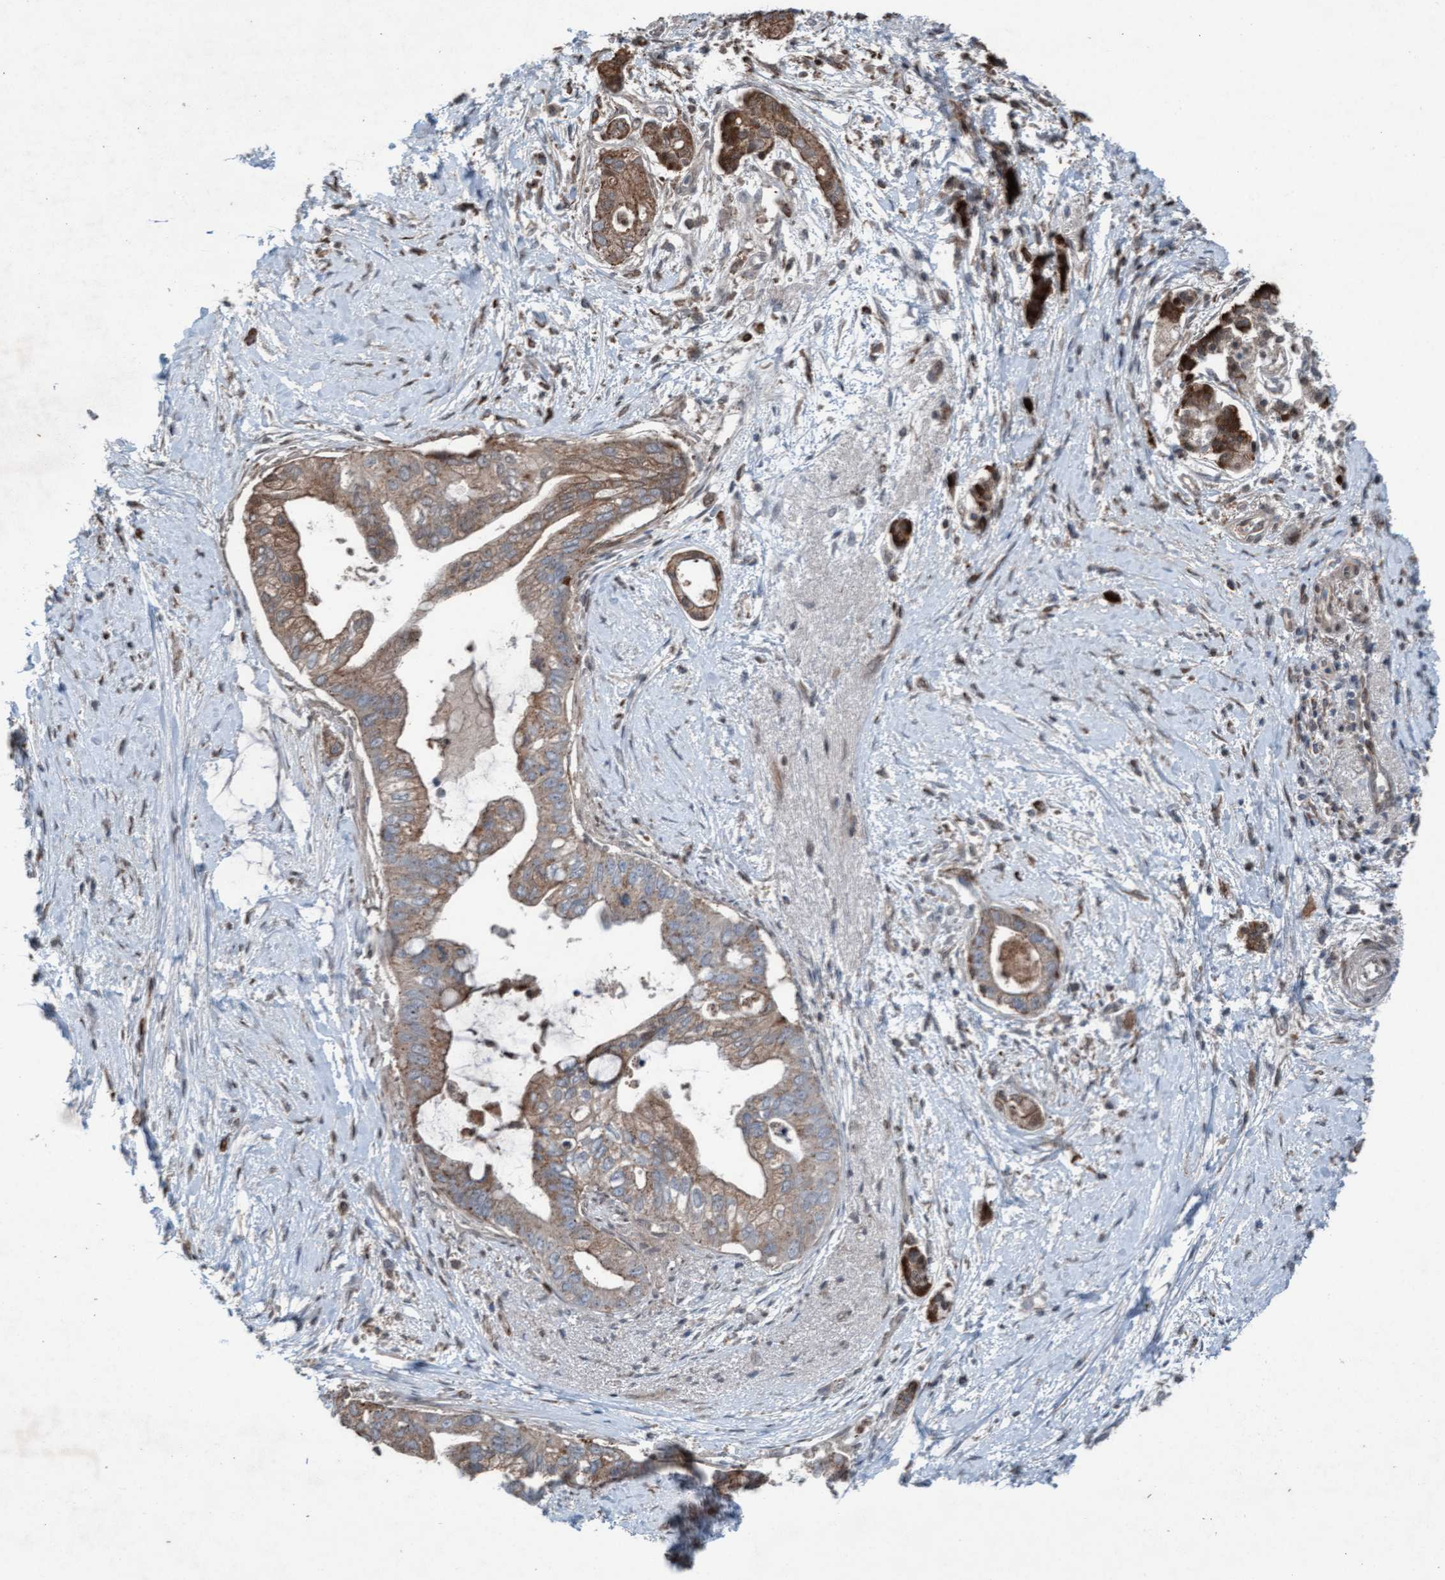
{"staining": {"intensity": "moderate", "quantity": ">75%", "location": "cytoplasmic/membranous"}, "tissue": "pancreatic cancer", "cell_type": "Tumor cells", "image_type": "cancer", "snomed": [{"axis": "morphology", "description": "Adenocarcinoma, NOS"}, {"axis": "topography", "description": "Pancreas"}], "caption": "Protein expression analysis of human pancreatic cancer reveals moderate cytoplasmic/membranous expression in approximately >75% of tumor cells. (Brightfield microscopy of DAB IHC at high magnification).", "gene": "PLXNB2", "patient": {"sex": "male", "age": 59}}